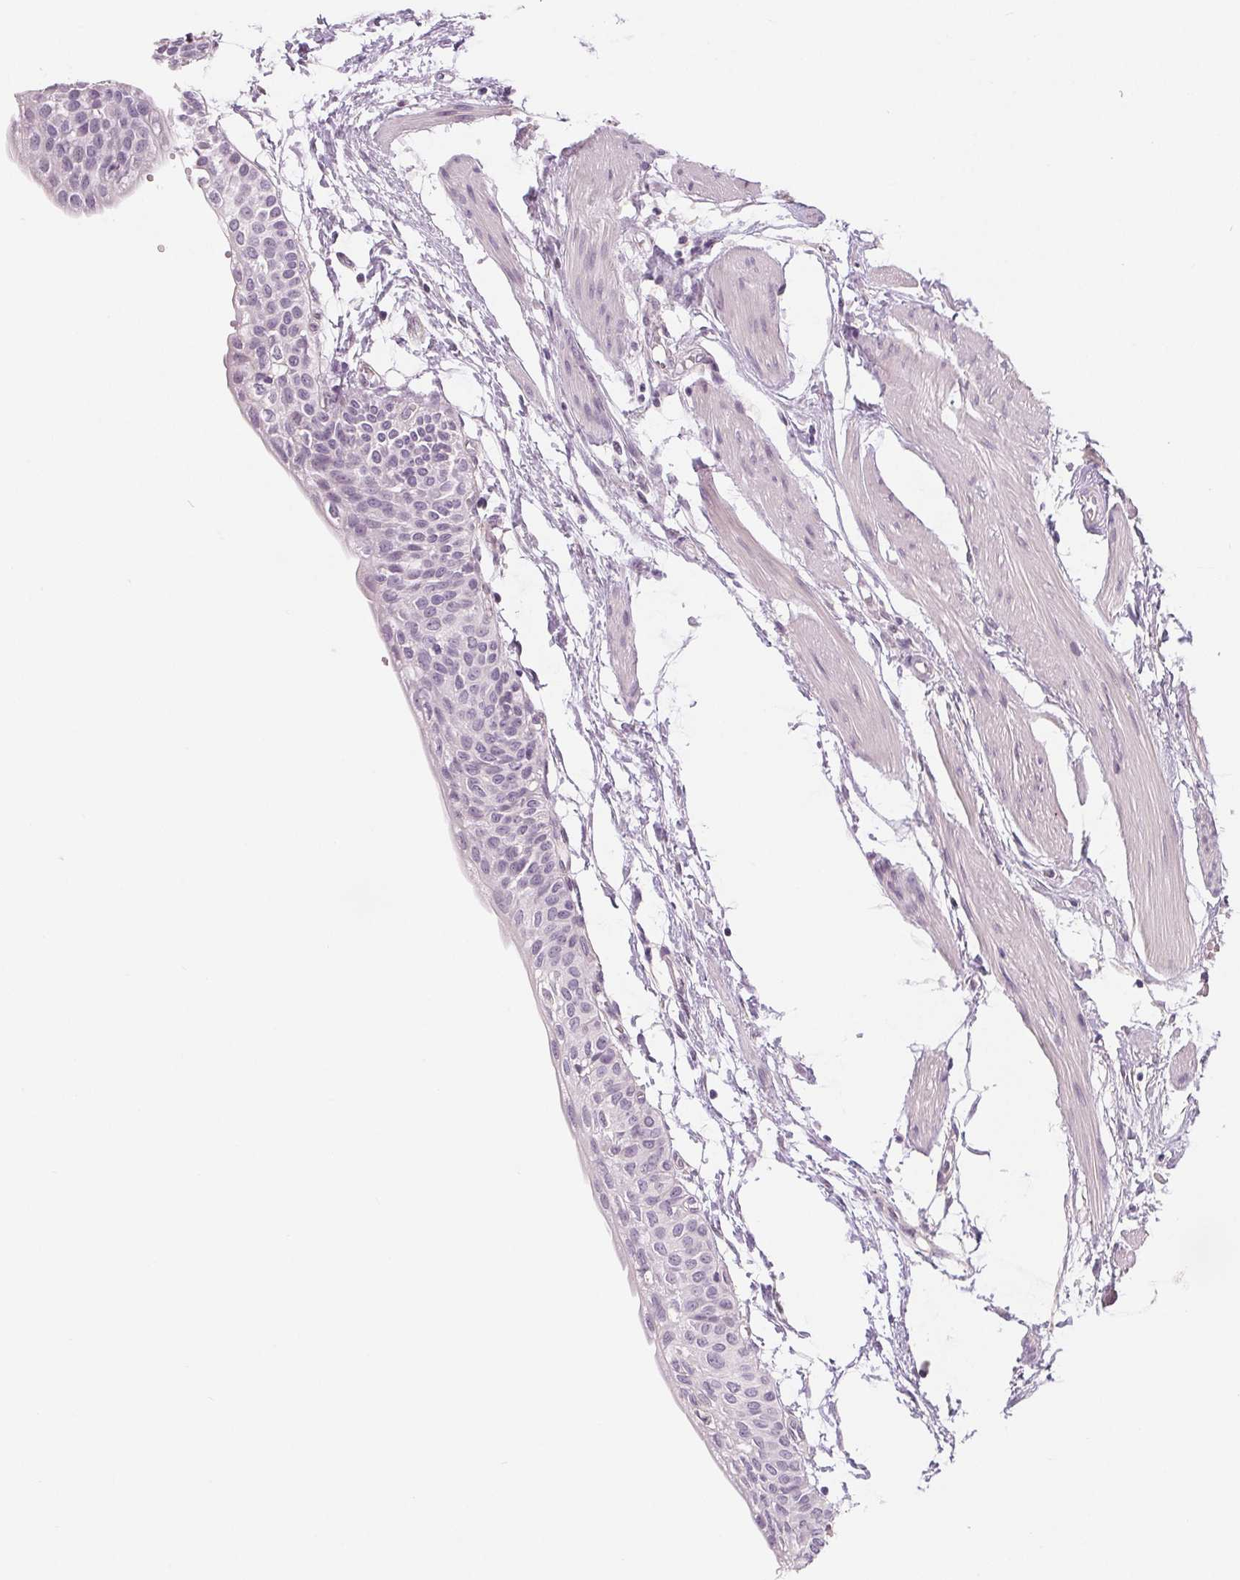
{"staining": {"intensity": "negative", "quantity": "none", "location": "none"}, "tissue": "urinary bladder", "cell_type": "Urothelial cells", "image_type": "normal", "snomed": [{"axis": "morphology", "description": "Normal tissue, NOS"}, {"axis": "topography", "description": "Urinary bladder"}, {"axis": "topography", "description": "Peripheral nerve tissue"}], "caption": "High magnification brightfield microscopy of benign urinary bladder stained with DAB (3,3'-diaminobenzidine) (brown) and counterstained with hematoxylin (blue): urothelial cells show no significant positivity. Nuclei are stained in blue.", "gene": "CFC1B", "patient": {"sex": "male", "age": 55}}